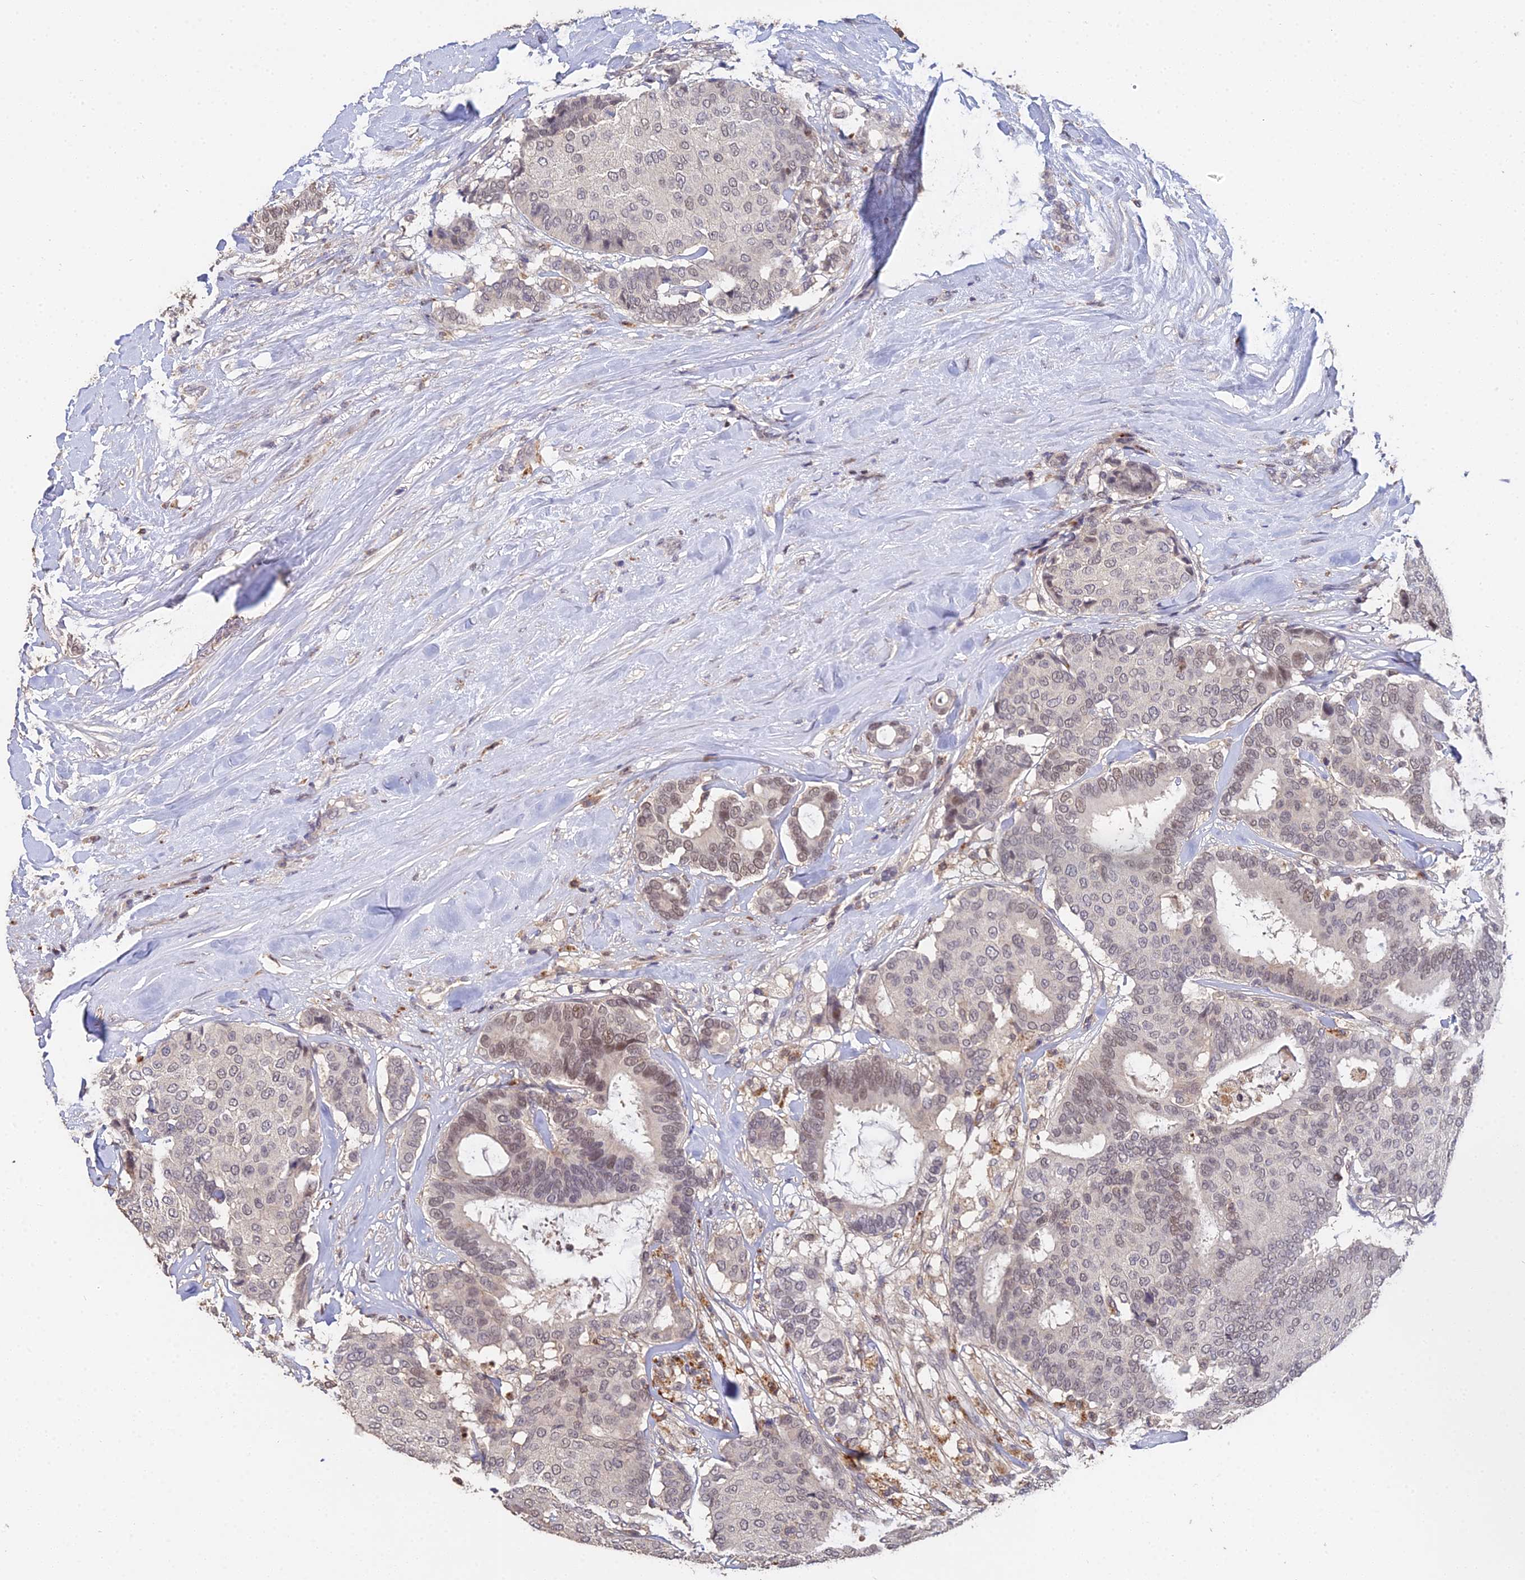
{"staining": {"intensity": "weak", "quantity": ">75%", "location": "nuclear"}, "tissue": "breast cancer", "cell_type": "Tumor cells", "image_type": "cancer", "snomed": [{"axis": "morphology", "description": "Duct carcinoma"}, {"axis": "topography", "description": "Breast"}], "caption": "Human invasive ductal carcinoma (breast) stained for a protein (brown) exhibits weak nuclear positive staining in approximately >75% of tumor cells.", "gene": "LSM5", "patient": {"sex": "female", "age": 75}}